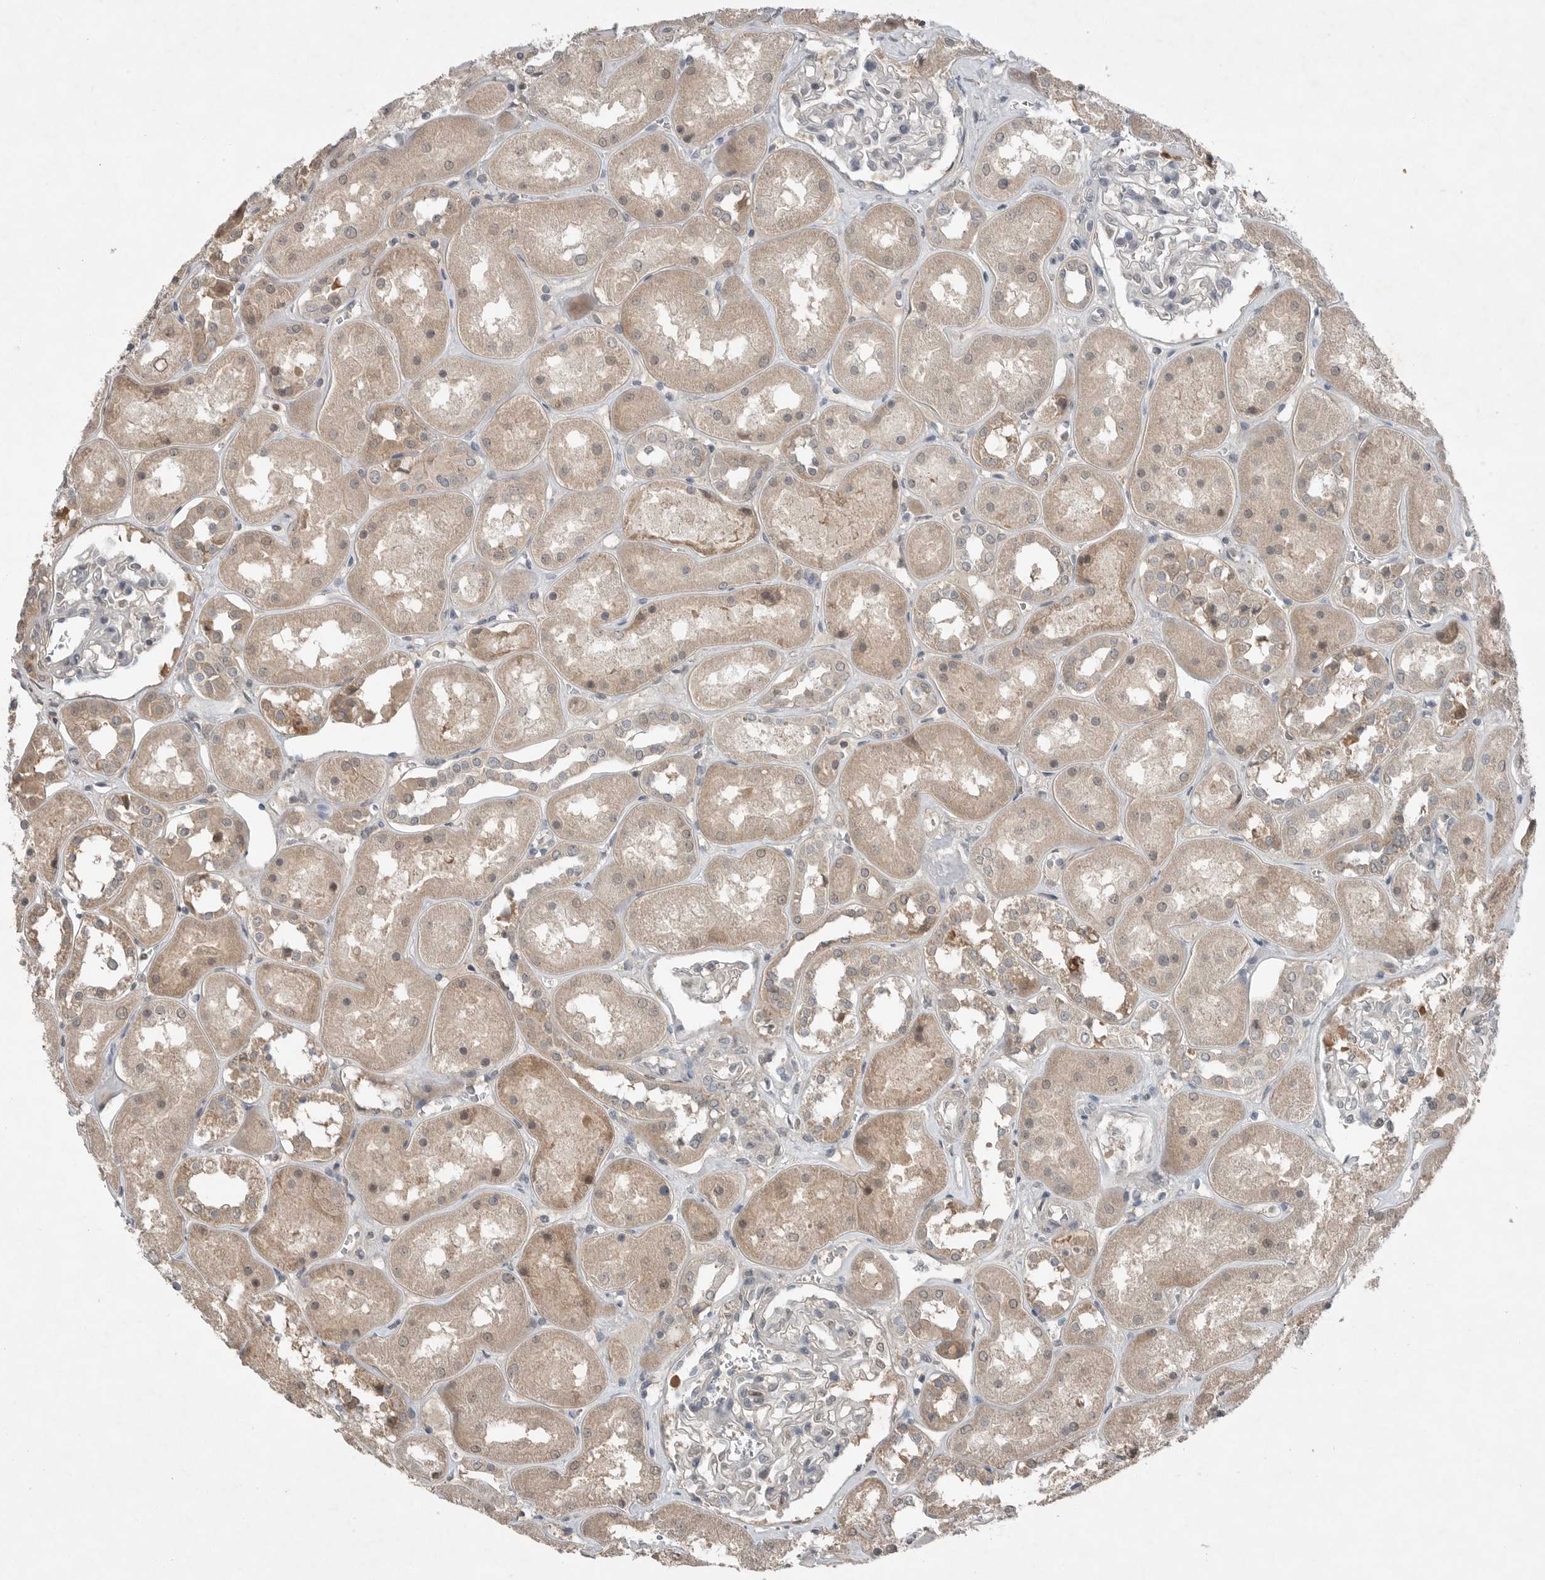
{"staining": {"intensity": "negative", "quantity": "none", "location": "none"}, "tissue": "kidney", "cell_type": "Cells in glomeruli", "image_type": "normal", "snomed": [{"axis": "morphology", "description": "Normal tissue, NOS"}, {"axis": "topography", "description": "Kidney"}], "caption": "DAB immunohistochemical staining of unremarkable human kidney demonstrates no significant expression in cells in glomeruli. (DAB IHC visualized using brightfield microscopy, high magnification).", "gene": "MFAP3L", "patient": {"sex": "male", "age": 70}}